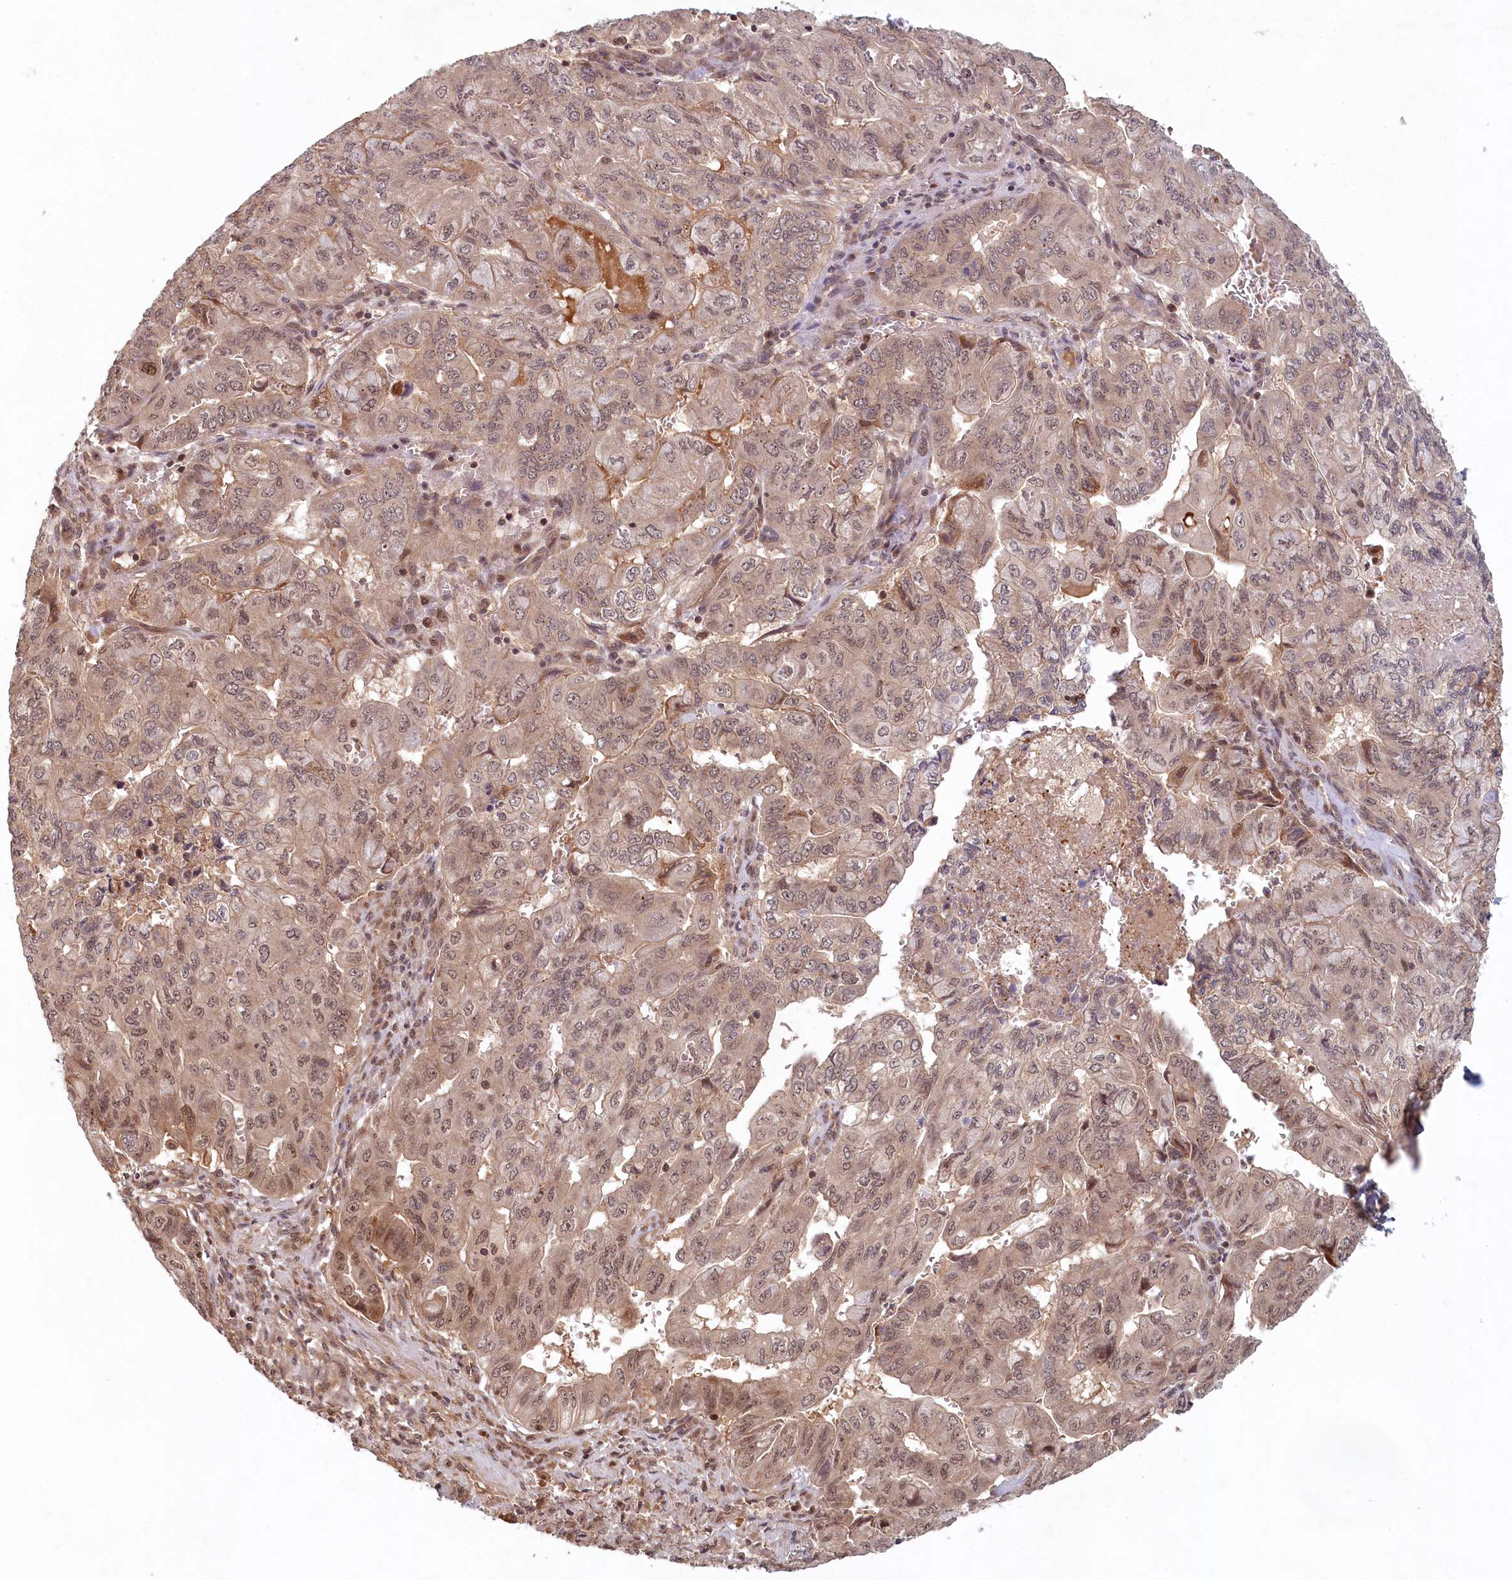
{"staining": {"intensity": "moderate", "quantity": "25%-75%", "location": "nuclear"}, "tissue": "pancreatic cancer", "cell_type": "Tumor cells", "image_type": "cancer", "snomed": [{"axis": "morphology", "description": "Adenocarcinoma, NOS"}, {"axis": "topography", "description": "Pancreas"}], "caption": "Pancreatic cancer stained for a protein shows moderate nuclear positivity in tumor cells.", "gene": "WAPL", "patient": {"sex": "male", "age": 51}}